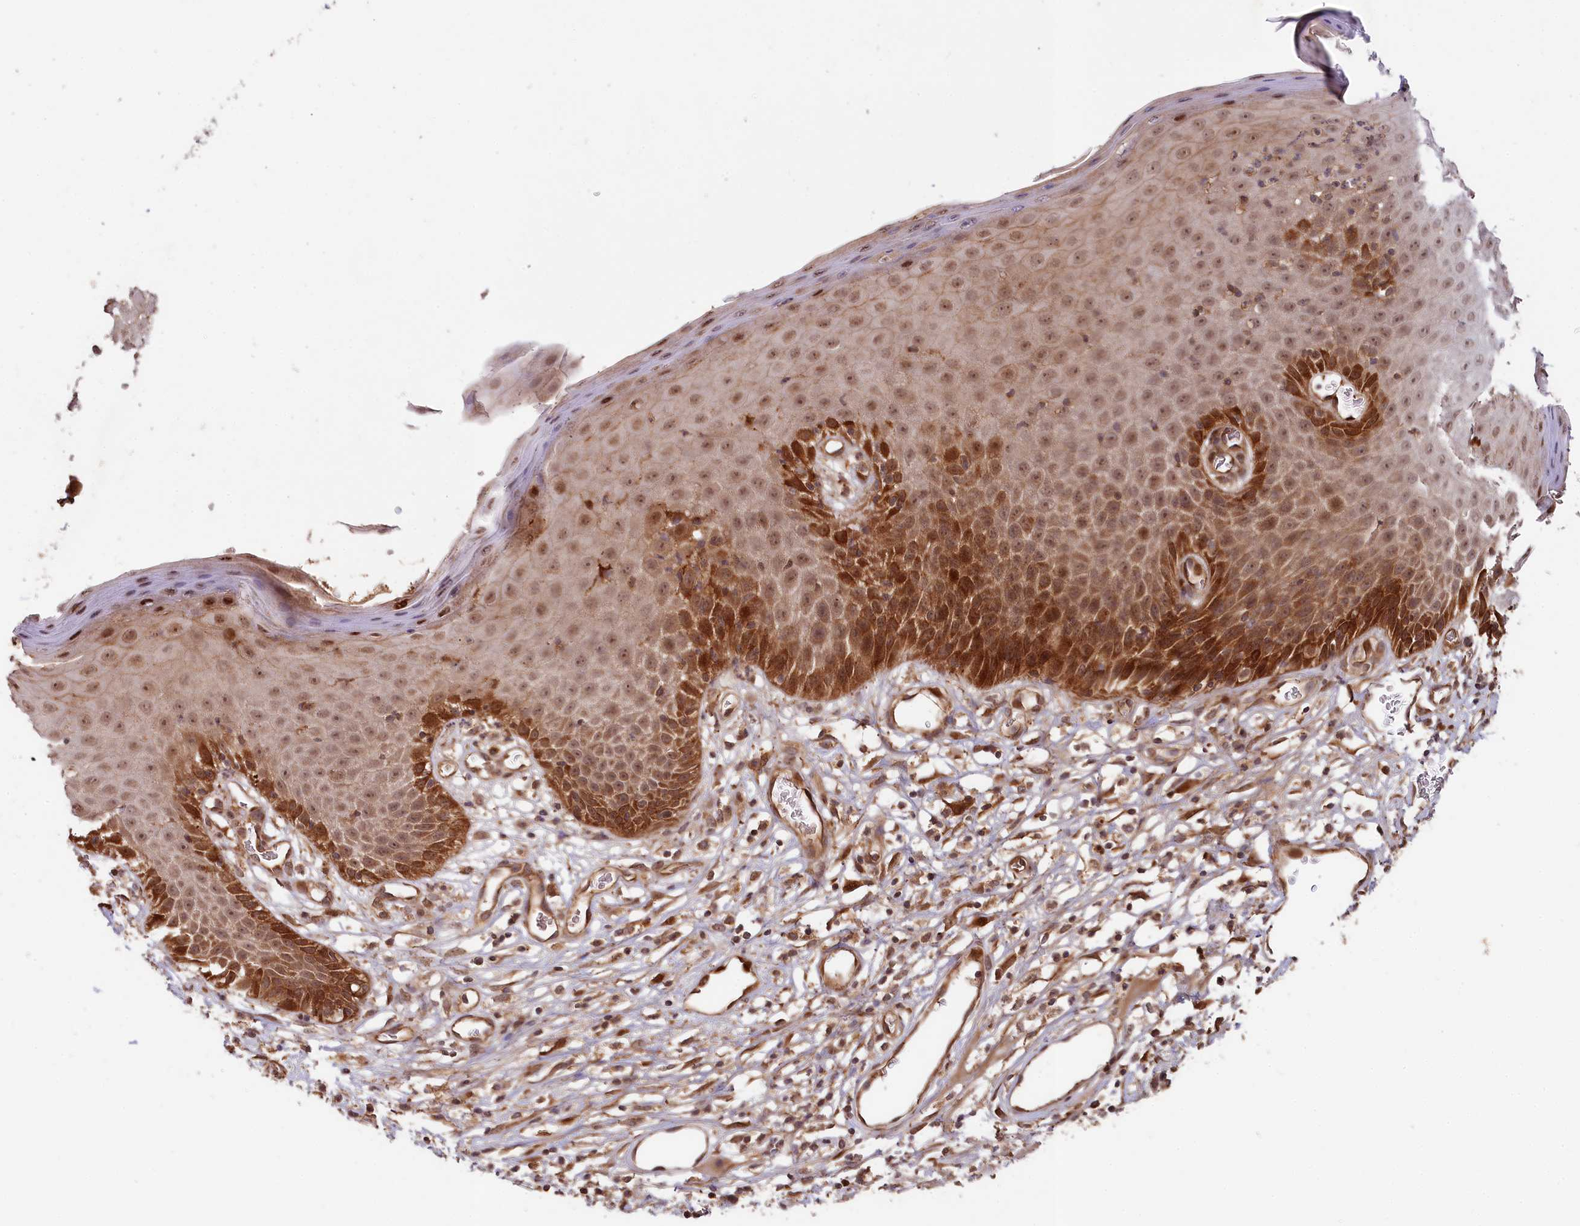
{"staining": {"intensity": "strong", "quantity": ">75%", "location": "cytoplasmic/membranous,nuclear"}, "tissue": "skin", "cell_type": "Epidermal cells", "image_type": "normal", "snomed": [{"axis": "morphology", "description": "Normal tissue, NOS"}, {"axis": "topography", "description": "Vulva"}], "caption": "This micrograph demonstrates benign skin stained with immunohistochemistry (IHC) to label a protein in brown. The cytoplasmic/membranous,nuclear of epidermal cells show strong positivity for the protein. Nuclei are counter-stained blue.", "gene": "NEDD1", "patient": {"sex": "female", "age": 68}}